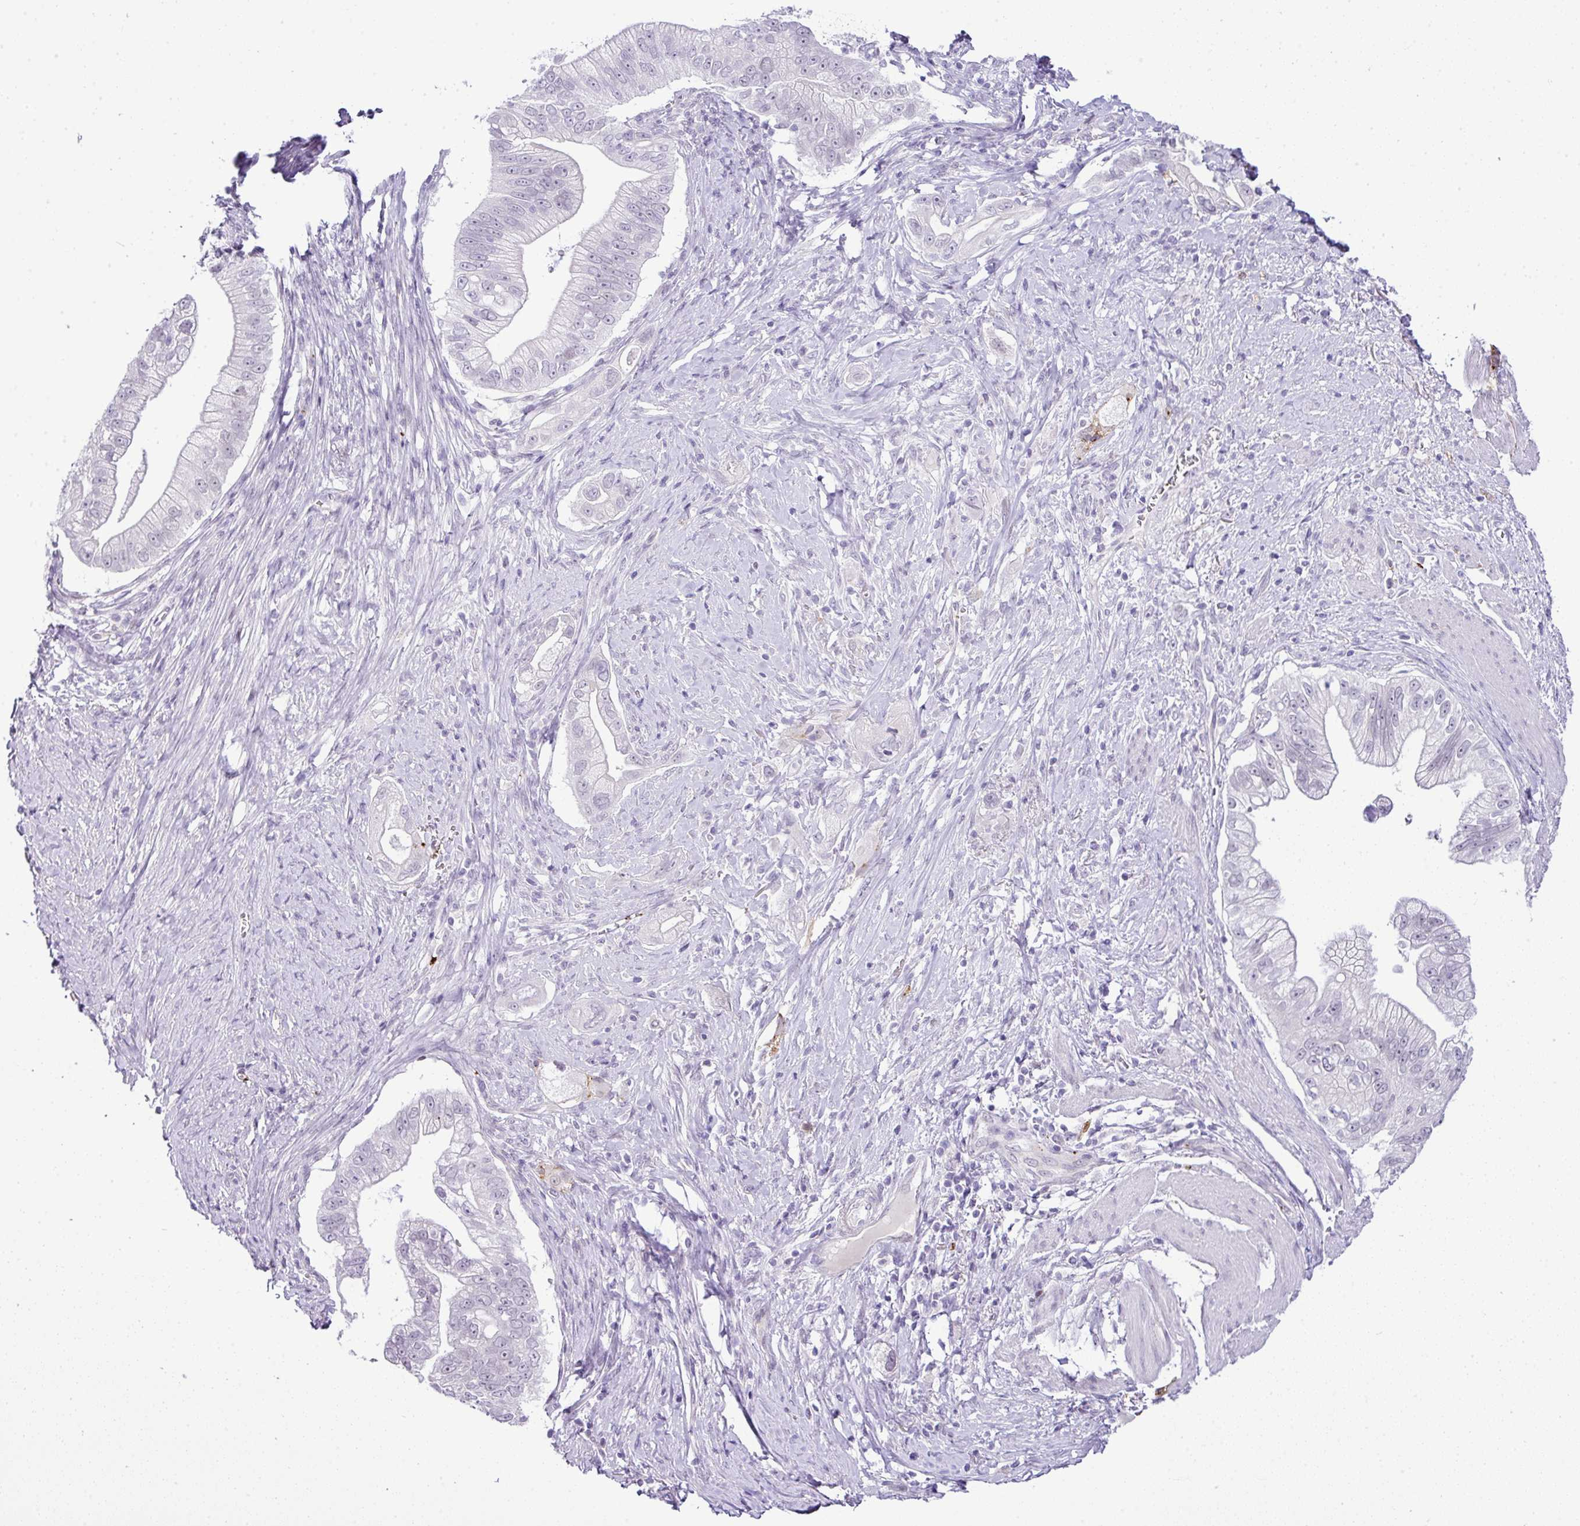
{"staining": {"intensity": "negative", "quantity": "none", "location": "none"}, "tissue": "pancreatic cancer", "cell_type": "Tumor cells", "image_type": "cancer", "snomed": [{"axis": "morphology", "description": "Adenocarcinoma, NOS"}, {"axis": "topography", "description": "Pancreas"}], "caption": "There is no significant staining in tumor cells of pancreatic cancer (adenocarcinoma).", "gene": "CMTM5", "patient": {"sex": "male", "age": 70}}